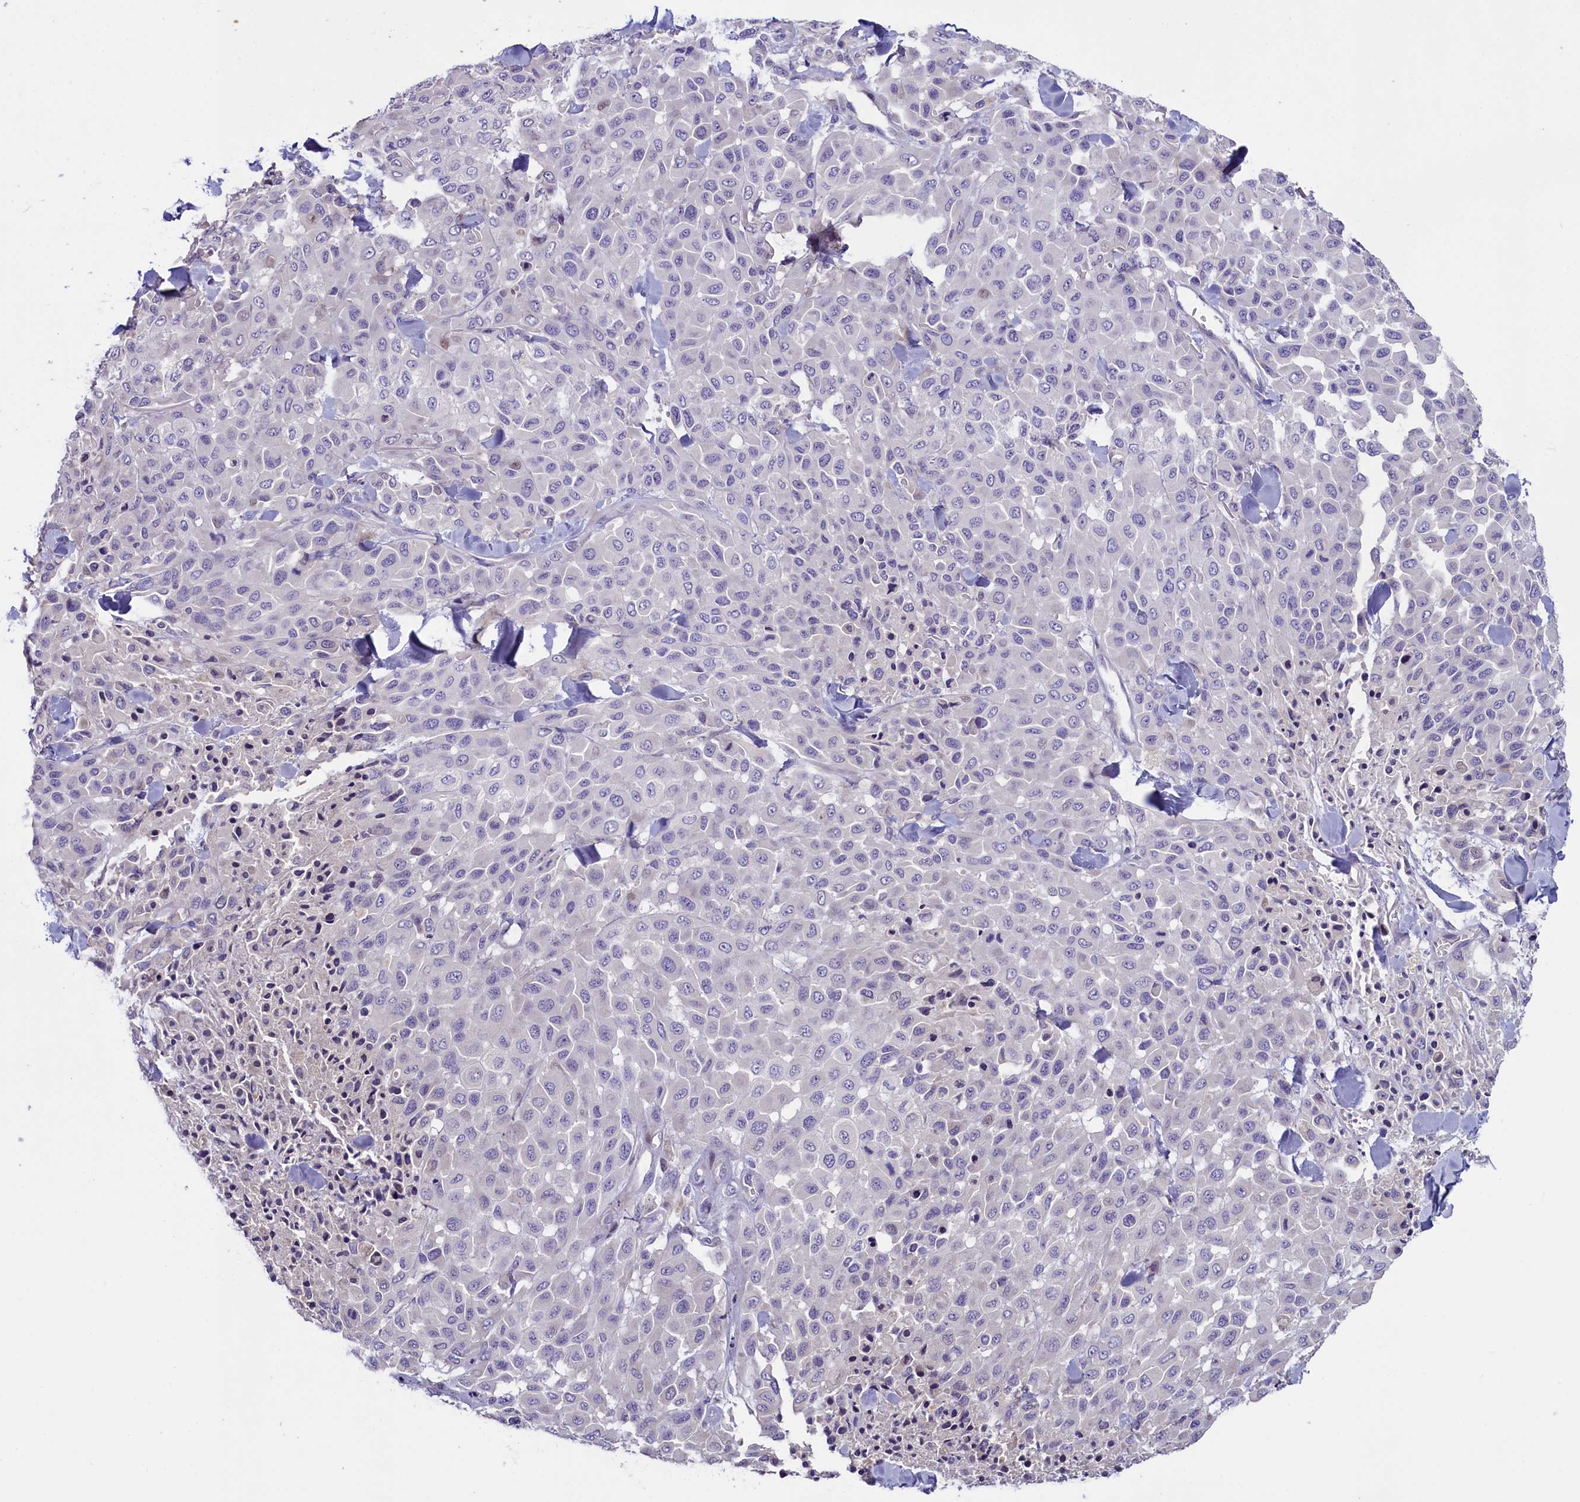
{"staining": {"intensity": "negative", "quantity": "none", "location": "none"}, "tissue": "melanoma", "cell_type": "Tumor cells", "image_type": "cancer", "snomed": [{"axis": "morphology", "description": "Malignant melanoma, Metastatic site"}, {"axis": "topography", "description": "Skin"}], "caption": "Human malignant melanoma (metastatic site) stained for a protein using immunohistochemistry (IHC) reveals no expression in tumor cells.", "gene": "RTTN", "patient": {"sex": "female", "age": 81}}